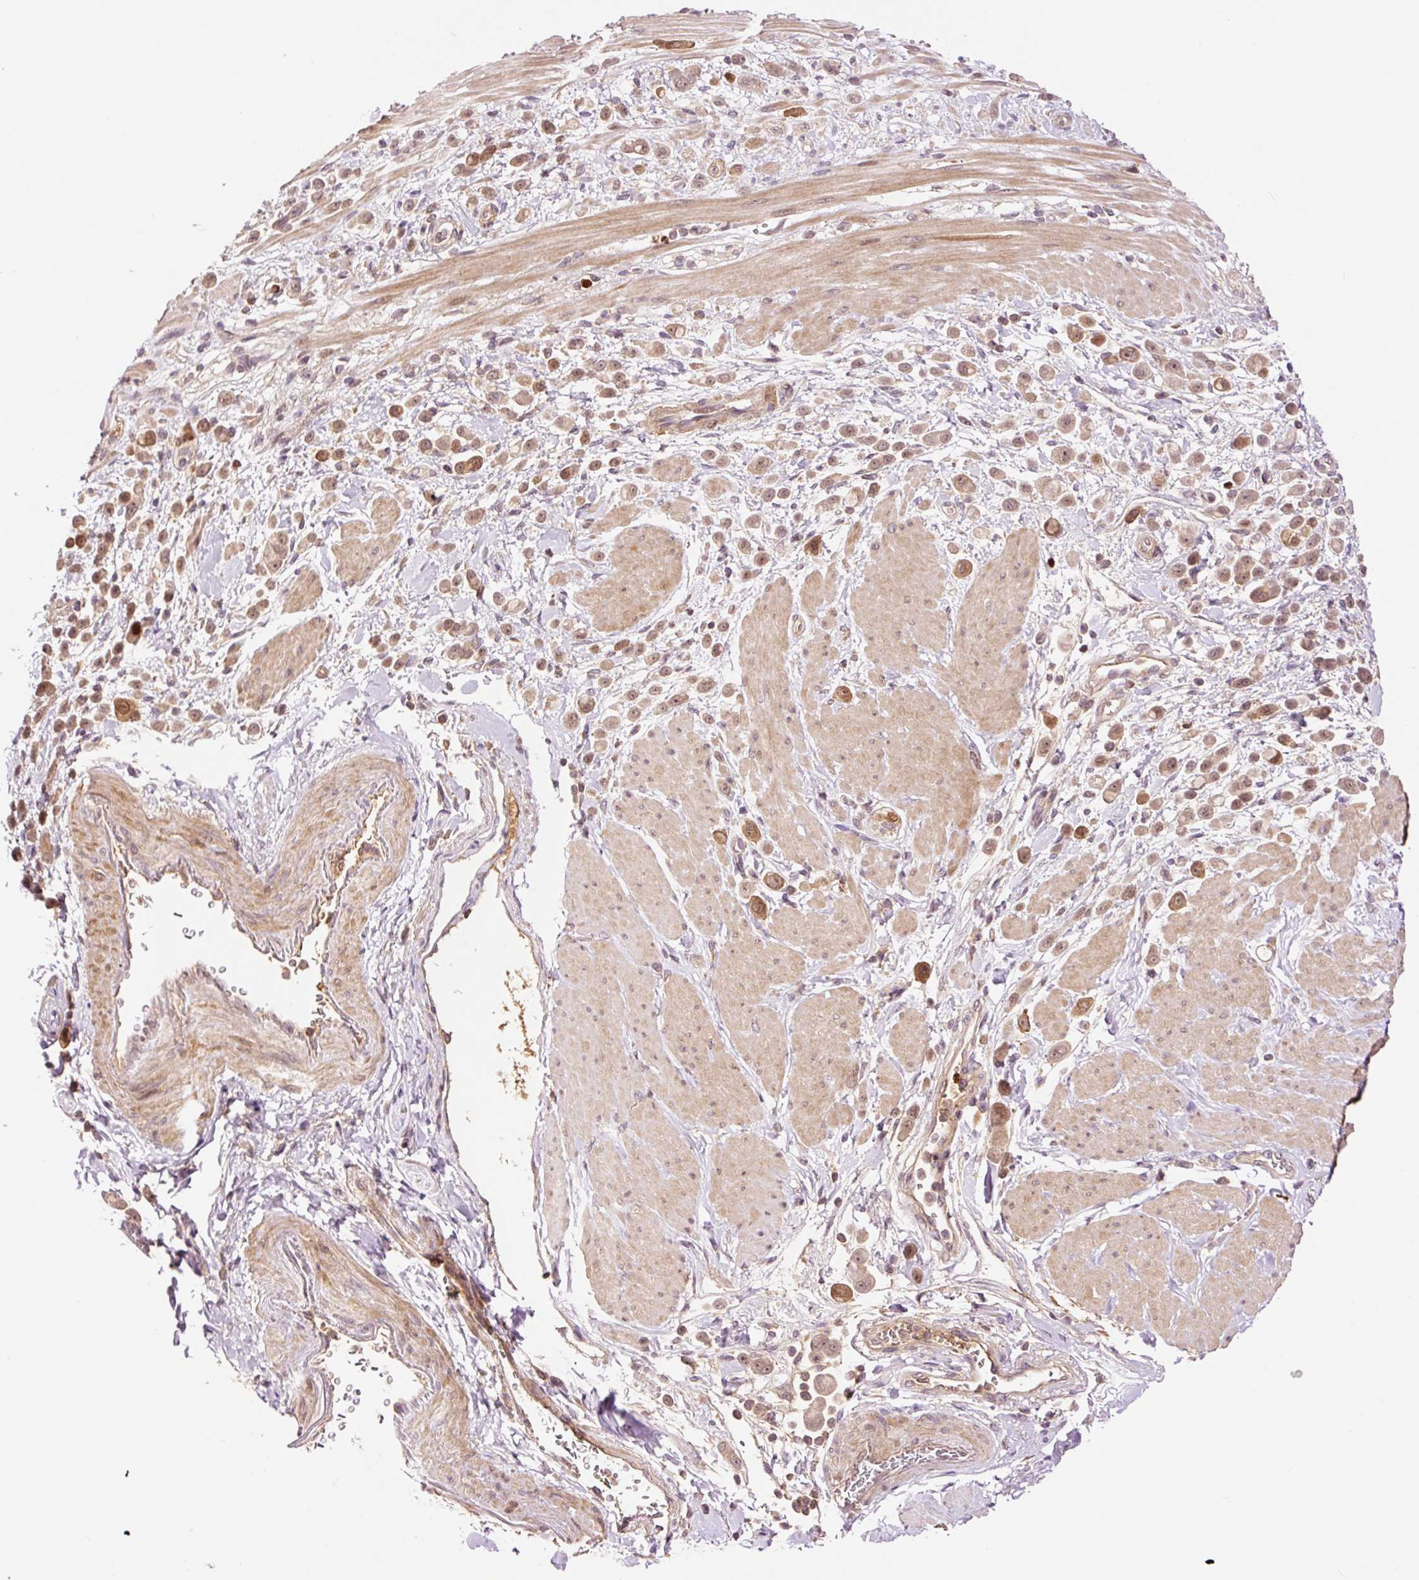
{"staining": {"intensity": "moderate", "quantity": ">75%", "location": "cytoplasmic/membranous,nuclear"}, "tissue": "pancreatic cancer", "cell_type": "Tumor cells", "image_type": "cancer", "snomed": [{"axis": "morphology", "description": "Normal tissue, NOS"}, {"axis": "morphology", "description": "Adenocarcinoma, NOS"}, {"axis": "topography", "description": "Pancreas"}], "caption": "Pancreatic cancer was stained to show a protein in brown. There is medium levels of moderate cytoplasmic/membranous and nuclear positivity in about >75% of tumor cells.", "gene": "DPPA4", "patient": {"sex": "female", "age": 64}}